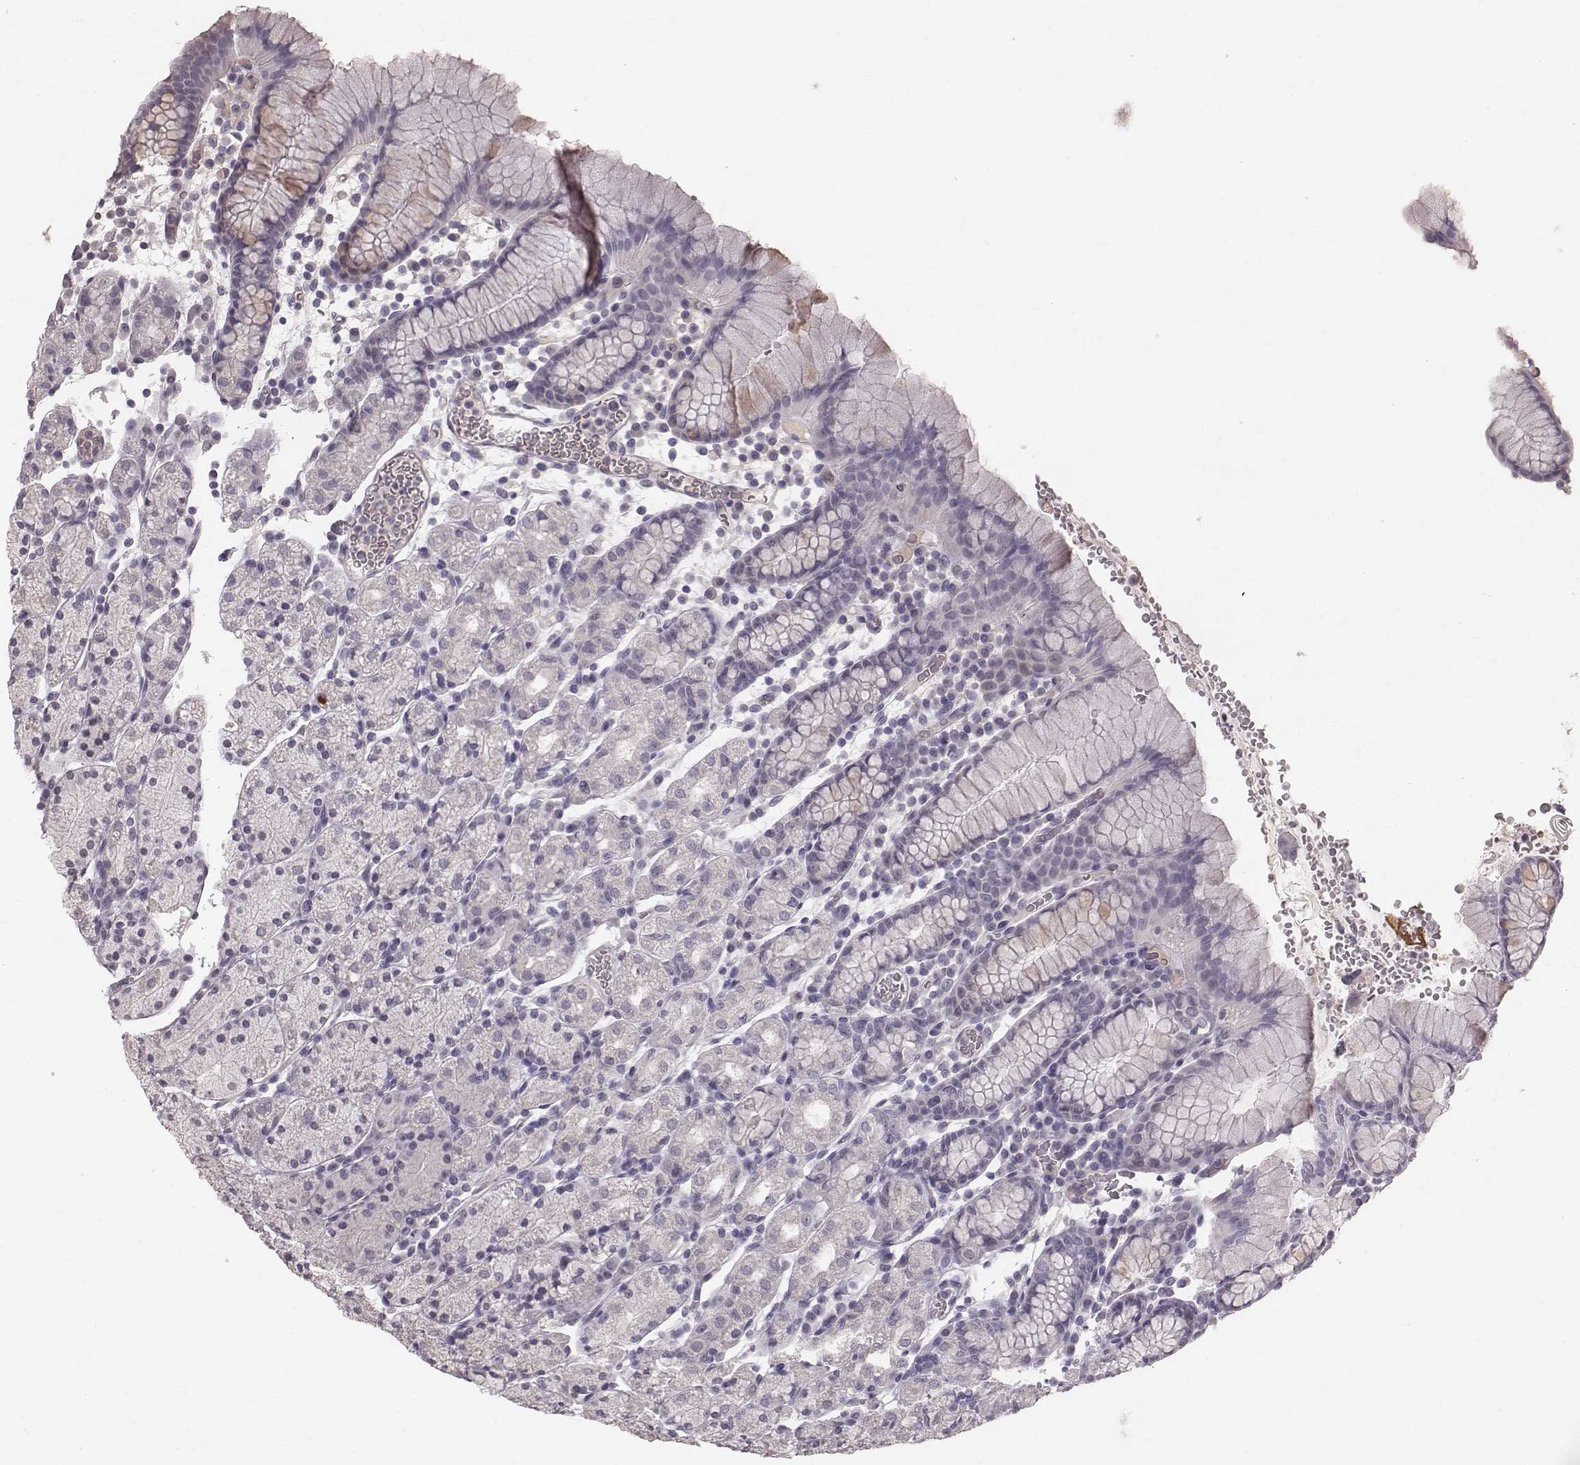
{"staining": {"intensity": "negative", "quantity": "none", "location": "none"}, "tissue": "stomach", "cell_type": "Glandular cells", "image_type": "normal", "snomed": [{"axis": "morphology", "description": "Normal tissue, NOS"}, {"axis": "topography", "description": "Stomach, upper"}, {"axis": "topography", "description": "Stomach"}], "caption": "DAB immunohistochemical staining of unremarkable stomach demonstrates no significant staining in glandular cells.", "gene": "CFTR", "patient": {"sex": "male", "age": 62}}